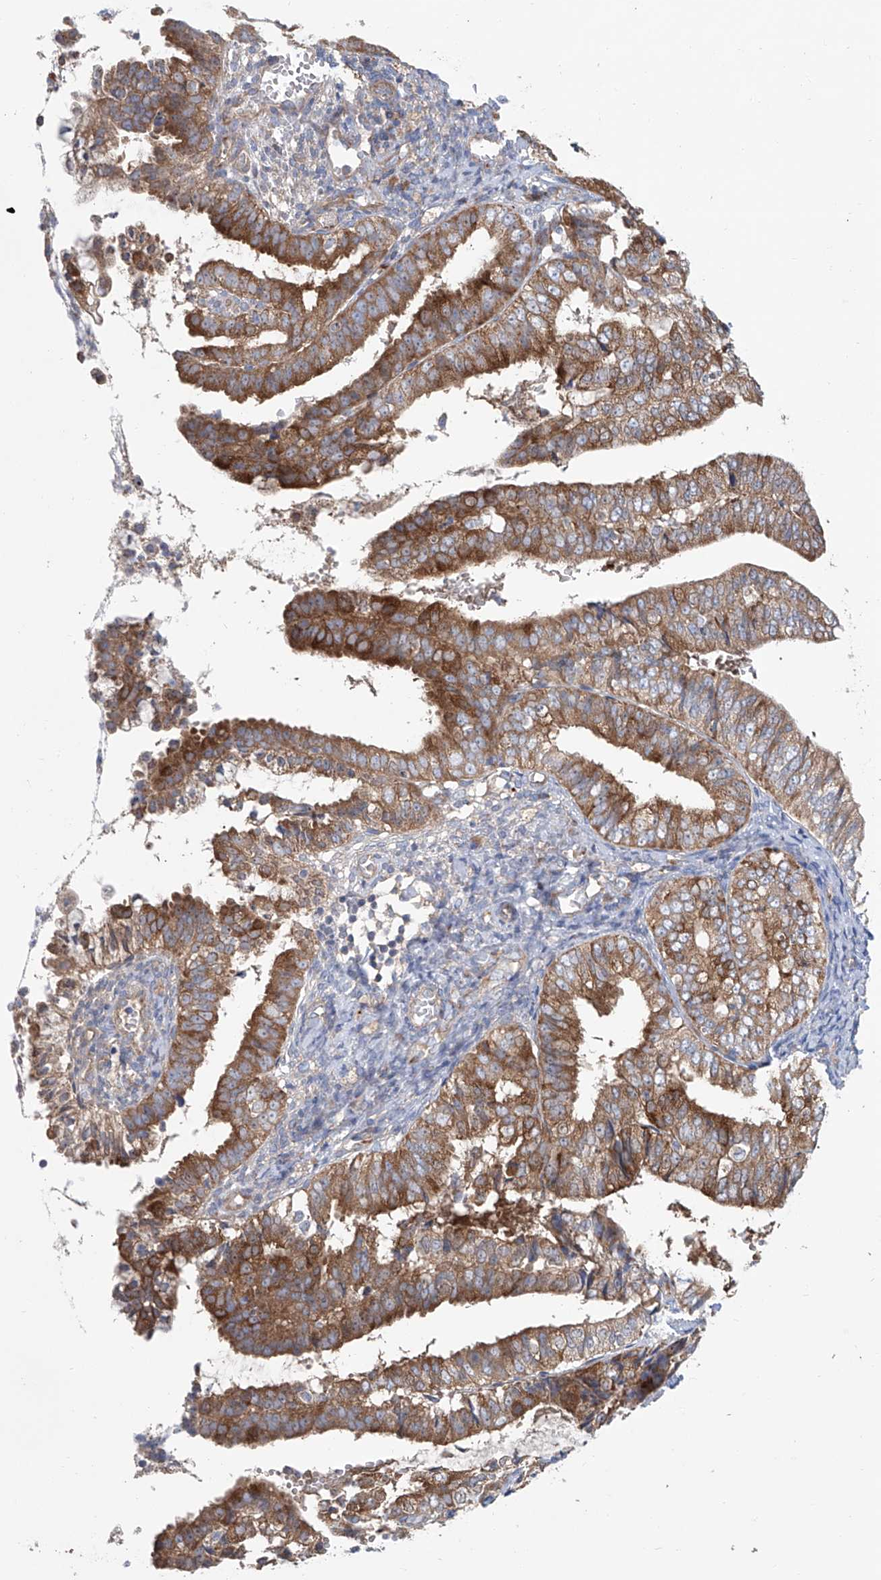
{"staining": {"intensity": "moderate", "quantity": ">75%", "location": "cytoplasmic/membranous"}, "tissue": "endometrial cancer", "cell_type": "Tumor cells", "image_type": "cancer", "snomed": [{"axis": "morphology", "description": "Adenocarcinoma, NOS"}, {"axis": "topography", "description": "Endometrium"}], "caption": "Immunohistochemistry image of neoplastic tissue: human endometrial cancer (adenocarcinoma) stained using immunohistochemistry (IHC) shows medium levels of moderate protein expression localized specifically in the cytoplasmic/membranous of tumor cells, appearing as a cytoplasmic/membranous brown color.", "gene": "KLC4", "patient": {"sex": "female", "age": 63}}